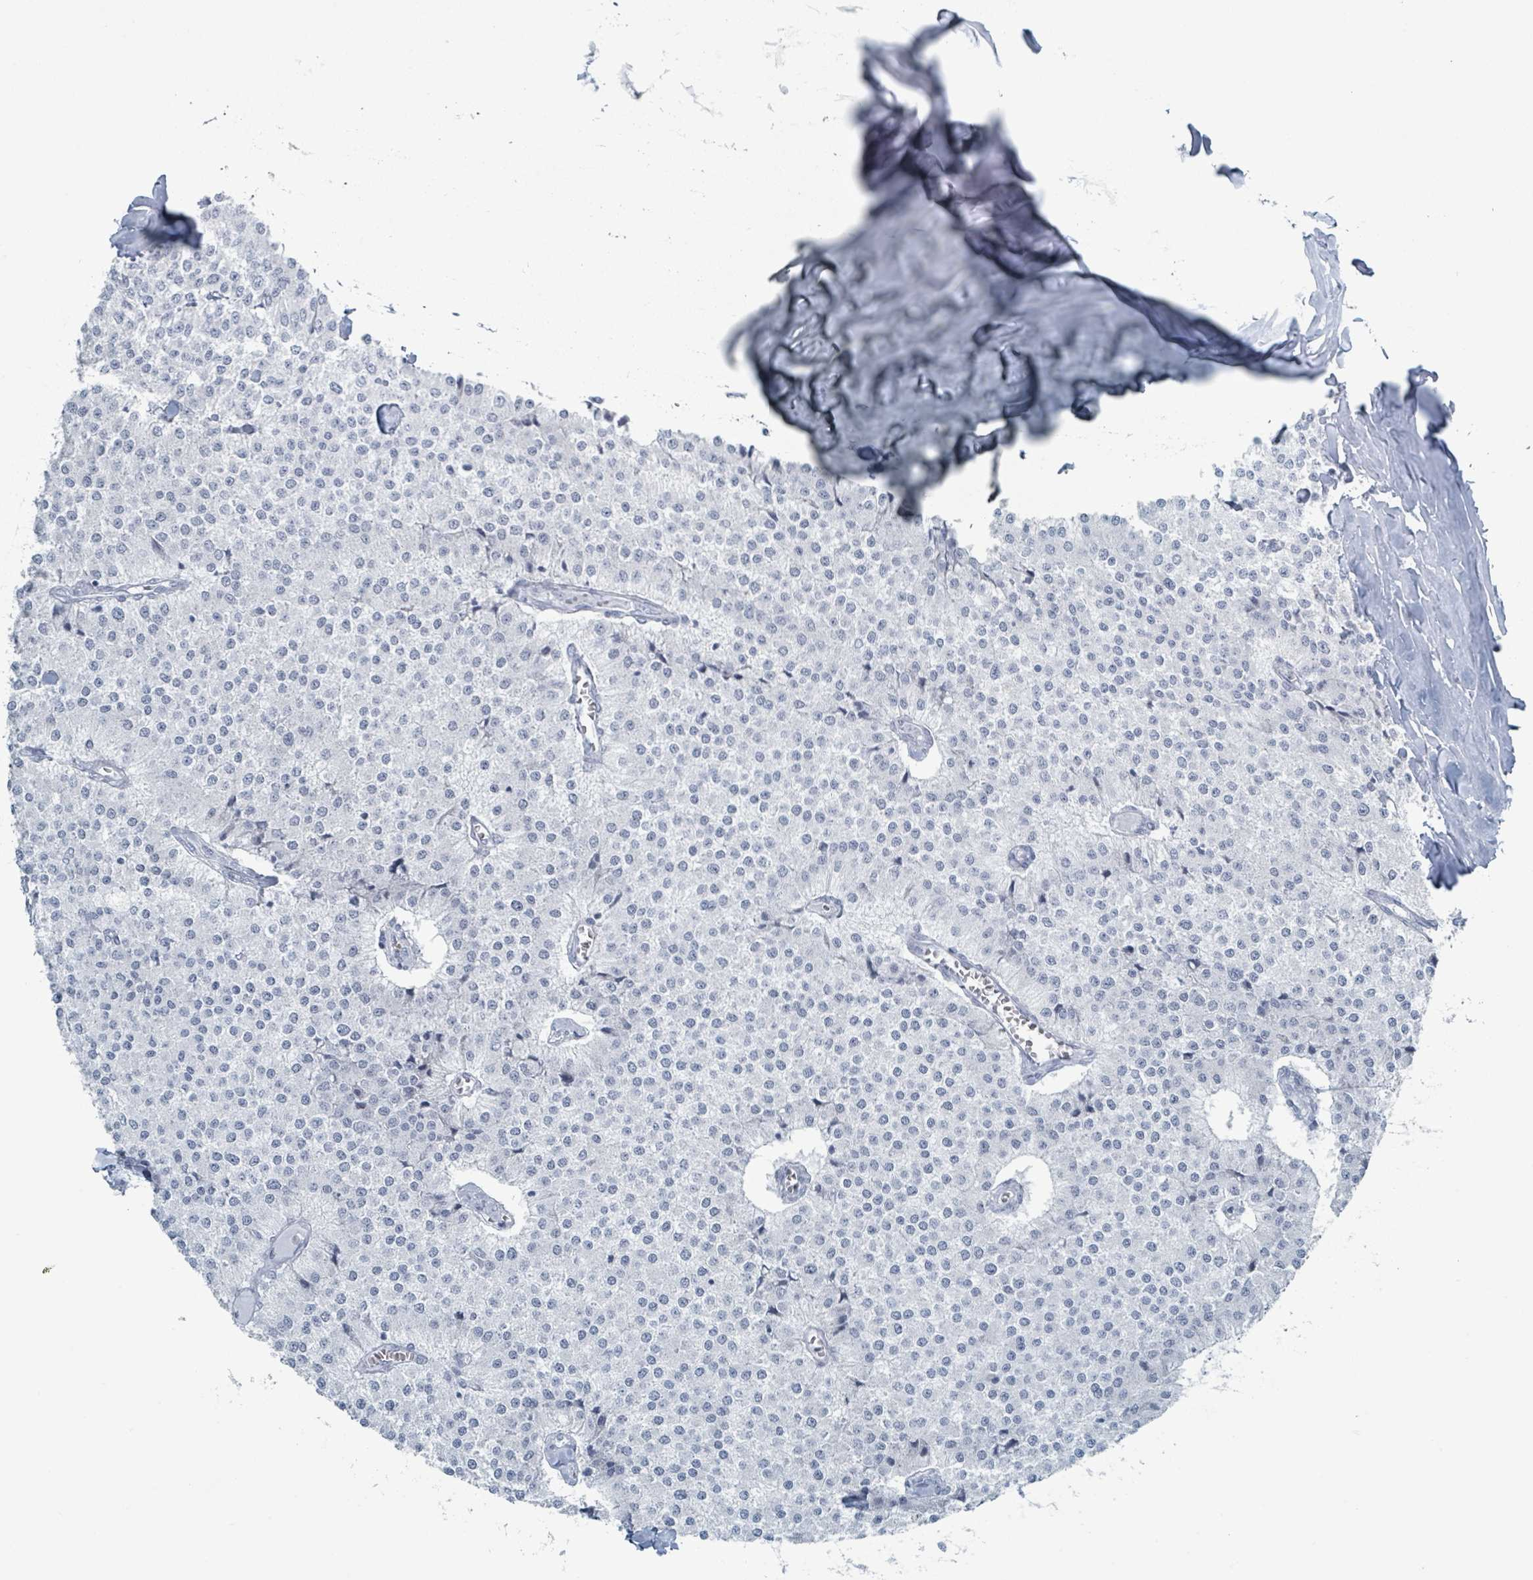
{"staining": {"intensity": "negative", "quantity": "none", "location": "none"}, "tissue": "carcinoid", "cell_type": "Tumor cells", "image_type": "cancer", "snomed": [{"axis": "morphology", "description": "Carcinoid, malignant, NOS"}, {"axis": "topography", "description": "Colon"}], "caption": "Immunohistochemistry histopathology image of neoplastic tissue: malignant carcinoid stained with DAB (3,3'-diaminobenzidine) exhibits no significant protein expression in tumor cells.", "gene": "GPR15LG", "patient": {"sex": "female", "age": 52}}